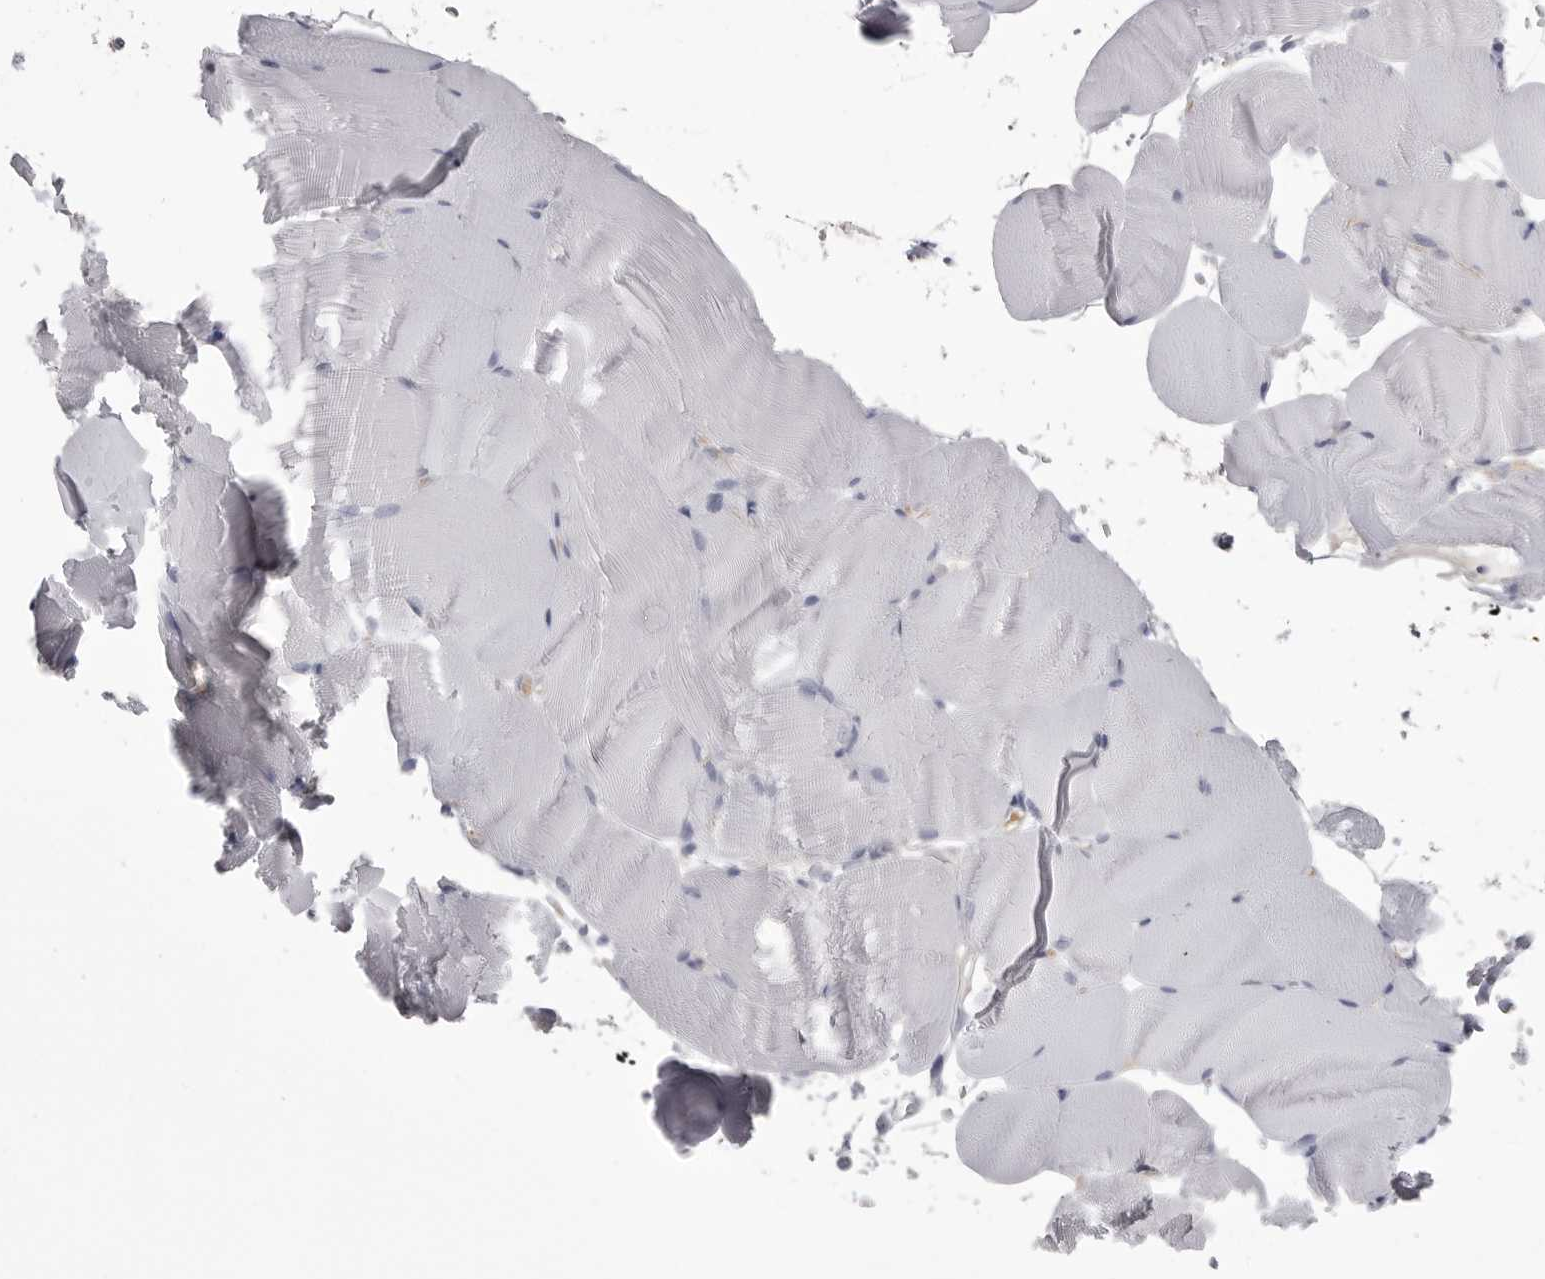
{"staining": {"intensity": "negative", "quantity": "none", "location": "none"}, "tissue": "skeletal muscle", "cell_type": "Myocytes", "image_type": "normal", "snomed": [{"axis": "morphology", "description": "Normal tissue, NOS"}, {"axis": "topography", "description": "Skeletal muscle"}, {"axis": "topography", "description": "Parathyroid gland"}], "caption": "This is a histopathology image of IHC staining of normal skeletal muscle, which shows no positivity in myocytes.", "gene": "FKBP2", "patient": {"sex": "female", "age": 37}}